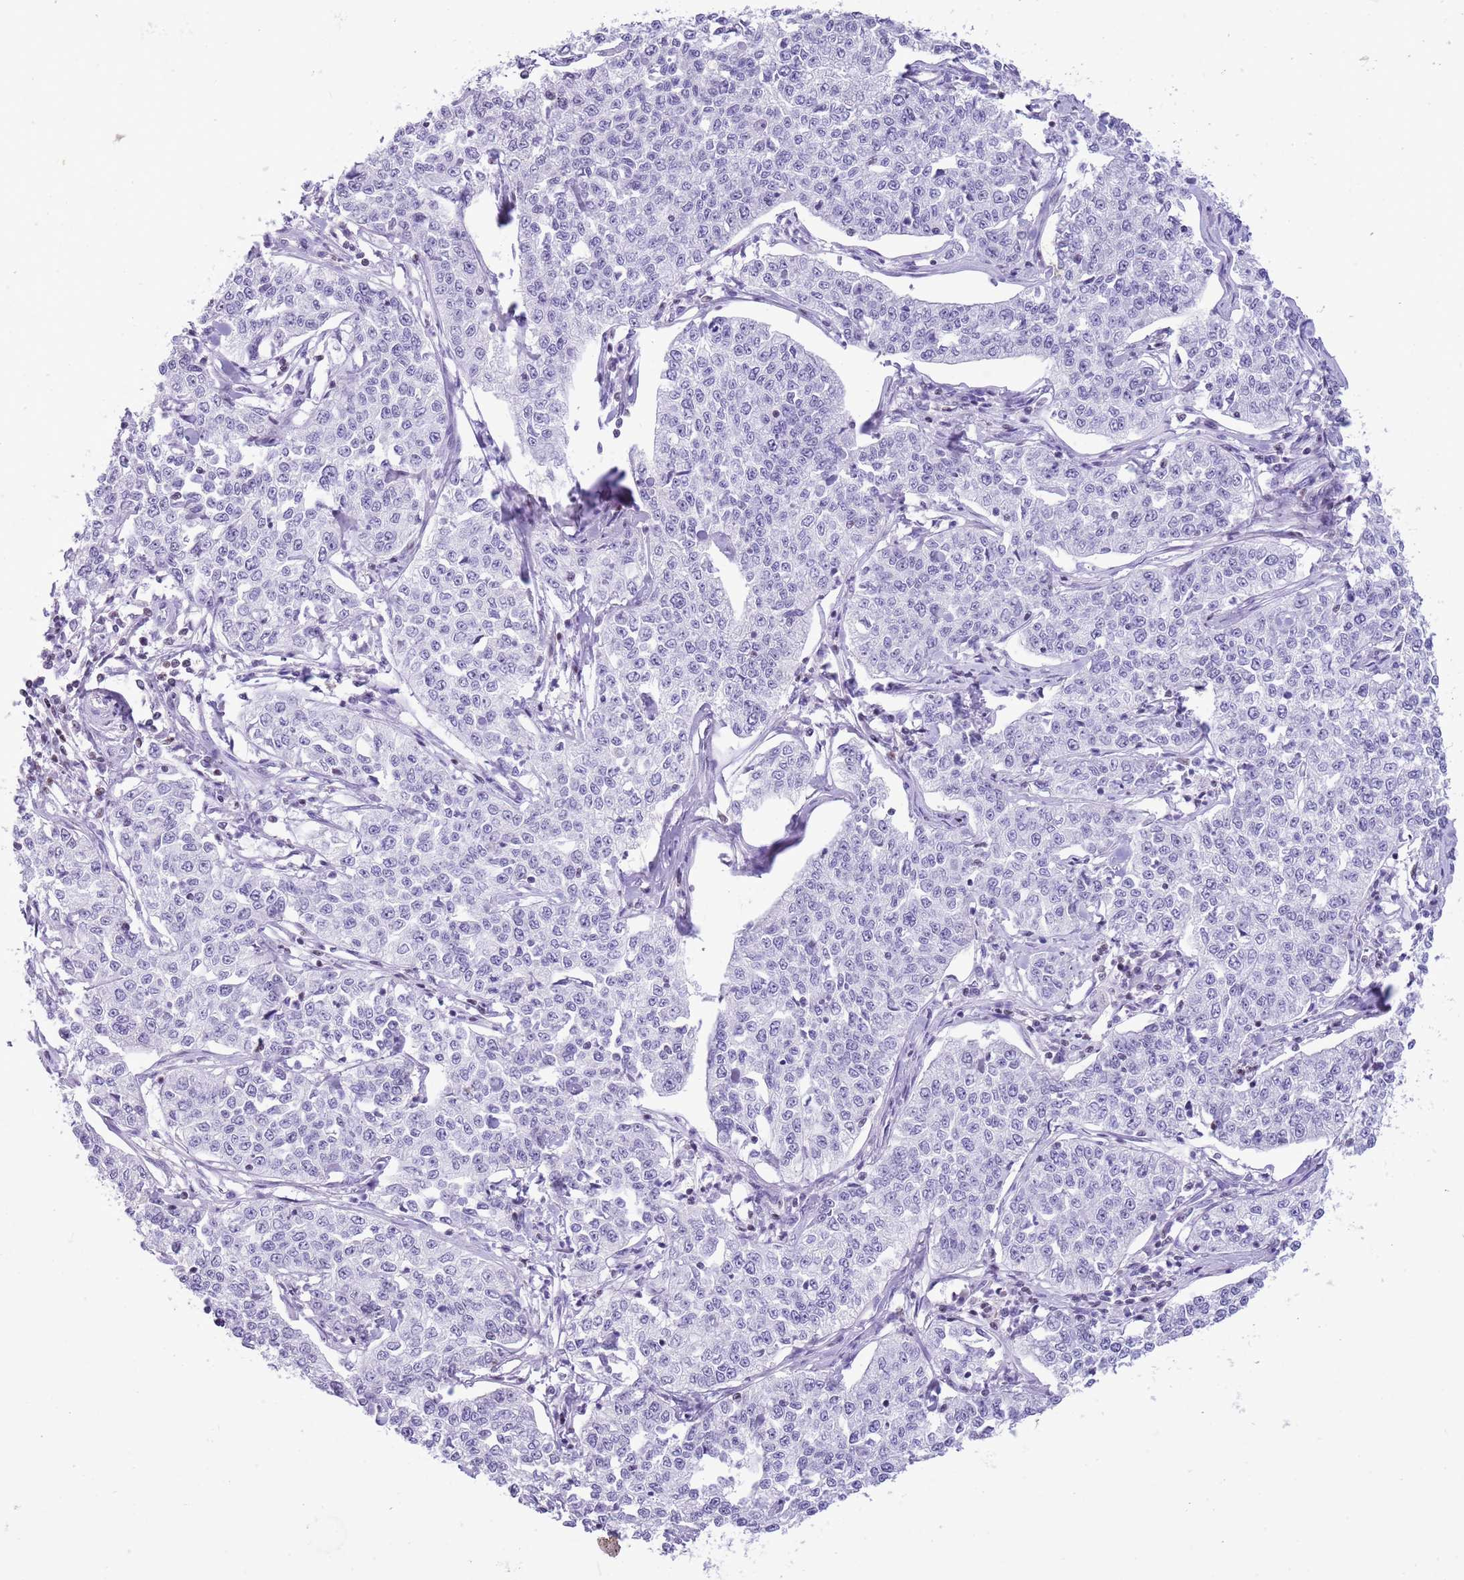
{"staining": {"intensity": "negative", "quantity": "none", "location": "none"}, "tissue": "cervical cancer", "cell_type": "Tumor cells", "image_type": "cancer", "snomed": [{"axis": "morphology", "description": "Squamous cell carcinoma, NOS"}, {"axis": "topography", "description": "Cervix"}], "caption": "The photomicrograph displays no staining of tumor cells in squamous cell carcinoma (cervical). (DAB (3,3'-diaminobenzidine) IHC, high magnification).", "gene": "BCL11B", "patient": {"sex": "female", "age": 35}}